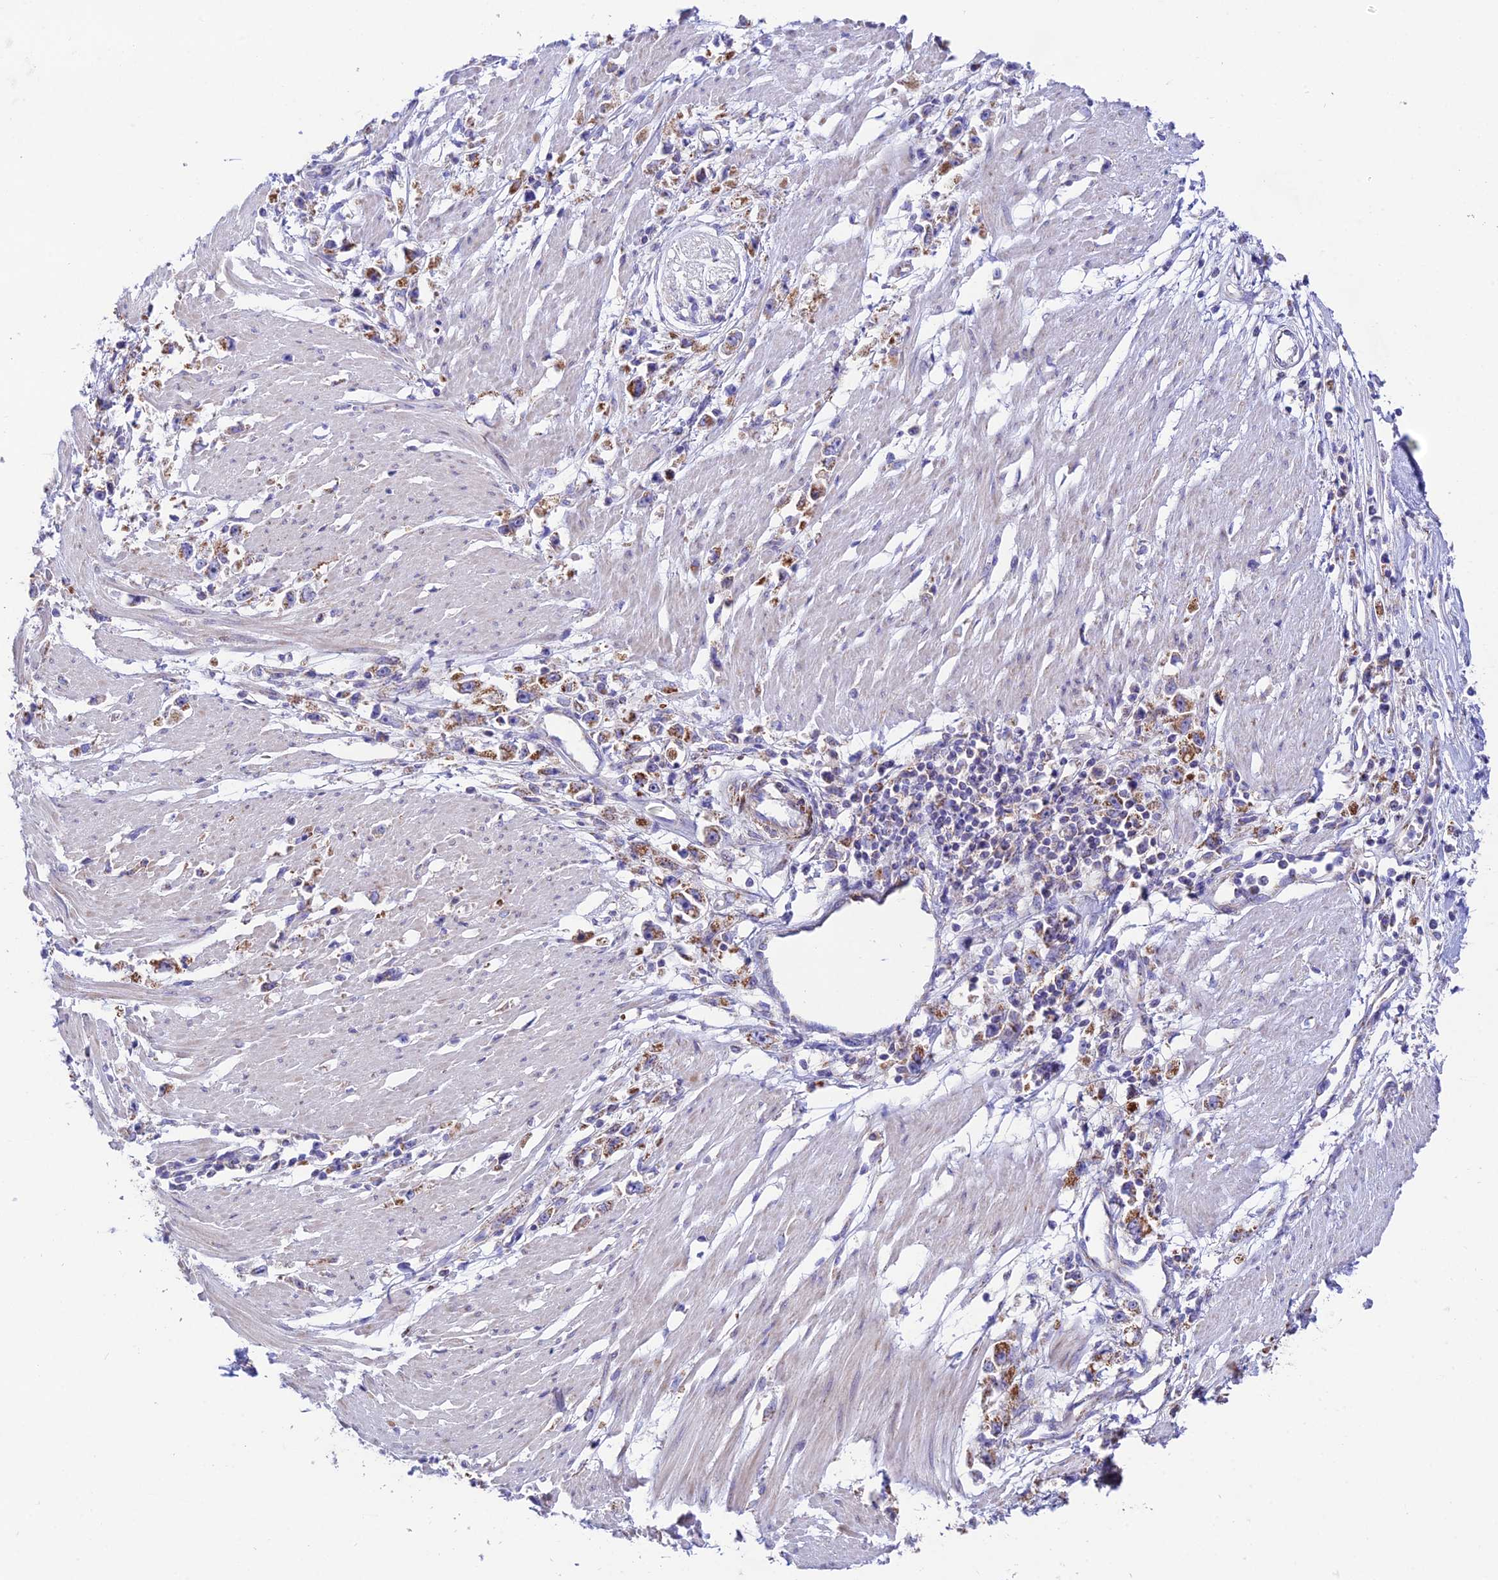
{"staining": {"intensity": "moderate", "quantity": ">75%", "location": "cytoplasmic/membranous"}, "tissue": "stomach cancer", "cell_type": "Tumor cells", "image_type": "cancer", "snomed": [{"axis": "morphology", "description": "Adenocarcinoma, NOS"}, {"axis": "topography", "description": "Stomach"}], "caption": "Immunohistochemistry (IHC) histopathology image of neoplastic tissue: adenocarcinoma (stomach) stained using immunohistochemistry shows medium levels of moderate protein expression localized specifically in the cytoplasmic/membranous of tumor cells, appearing as a cytoplasmic/membranous brown color.", "gene": "HSDL2", "patient": {"sex": "female", "age": 59}}